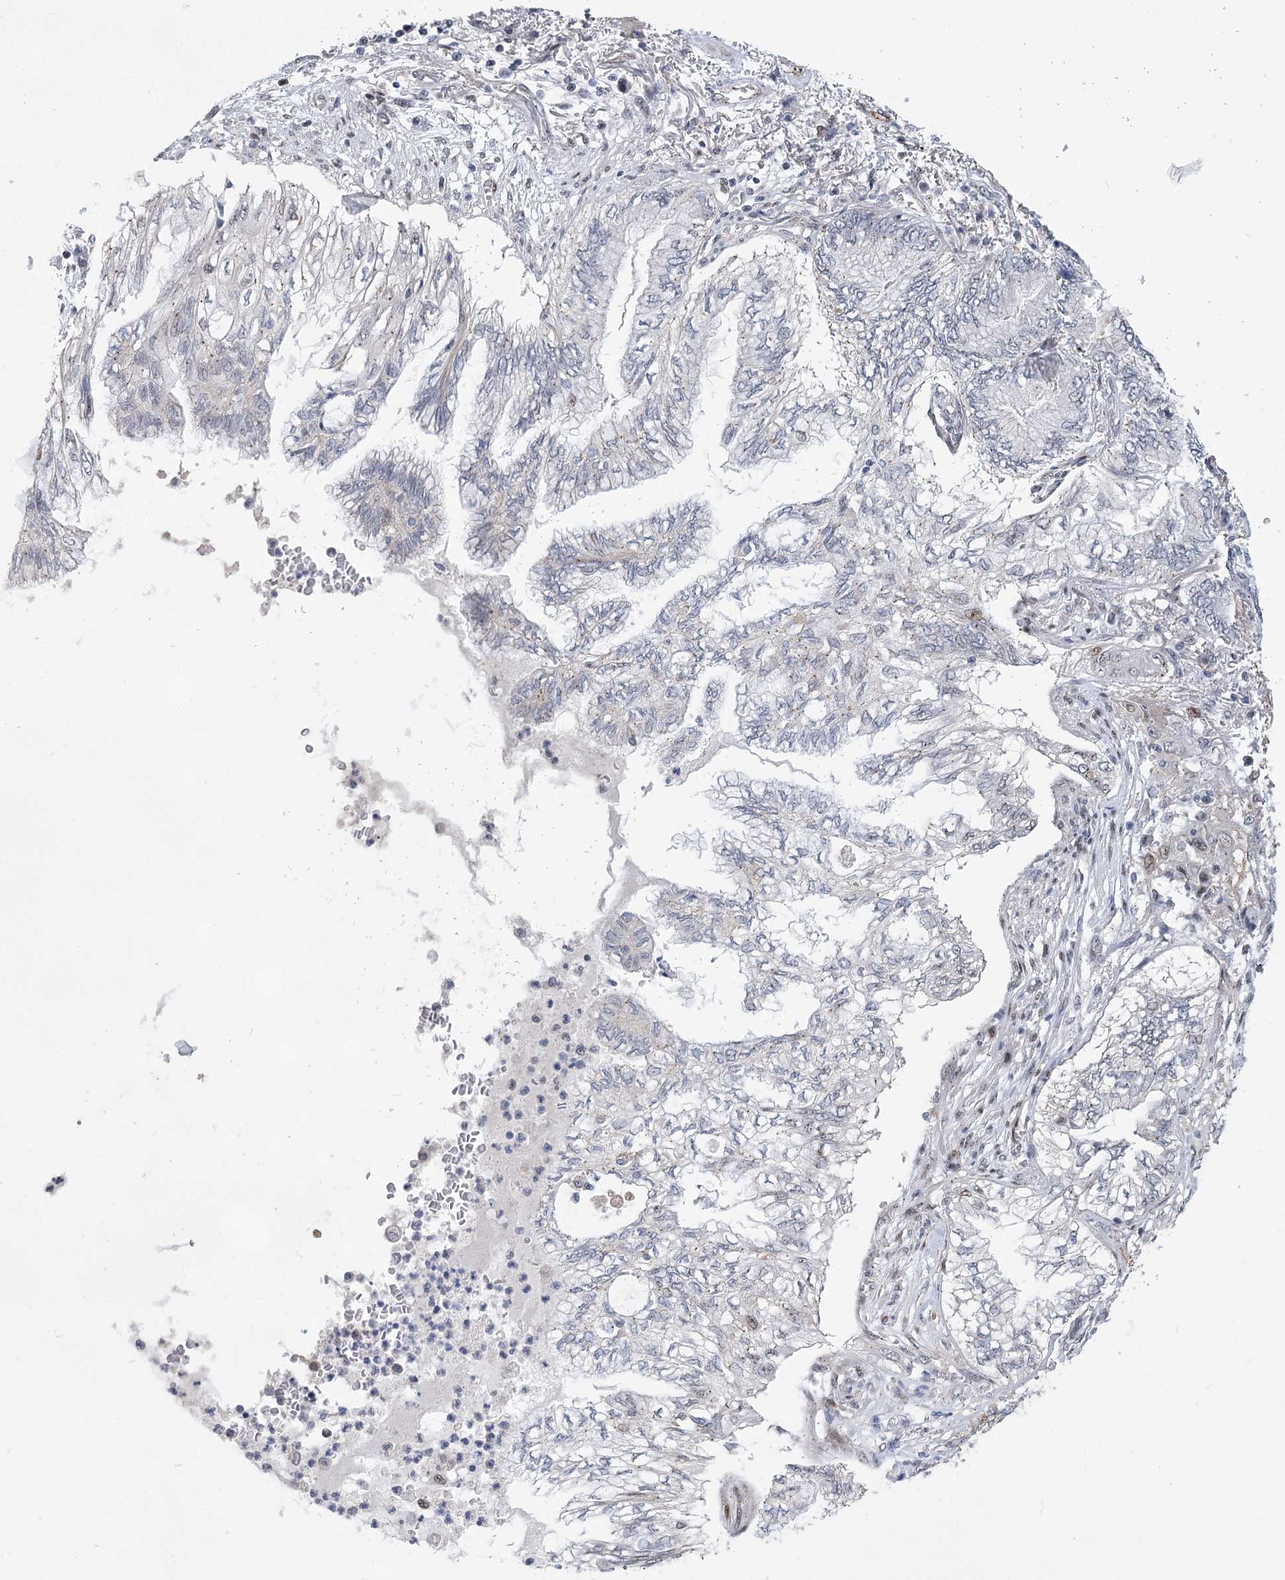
{"staining": {"intensity": "weak", "quantity": "<25%", "location": "nuclear"}, "tissue": "lung cancer", "cell_type": "Tumor cells", "image_type": "cancer", "snomed": [{"axis": "morphology", "description": "Adenocarcinoma, NOS"}, {"axis": "topography", "description": "Lung"}], "caption": "Lung adenocarcinoma stained for a protein using immunohistochemistry shows no staining tumor cells.", "gene": "CAMTA1", "patient": {"sex": "female", "age": 70}}